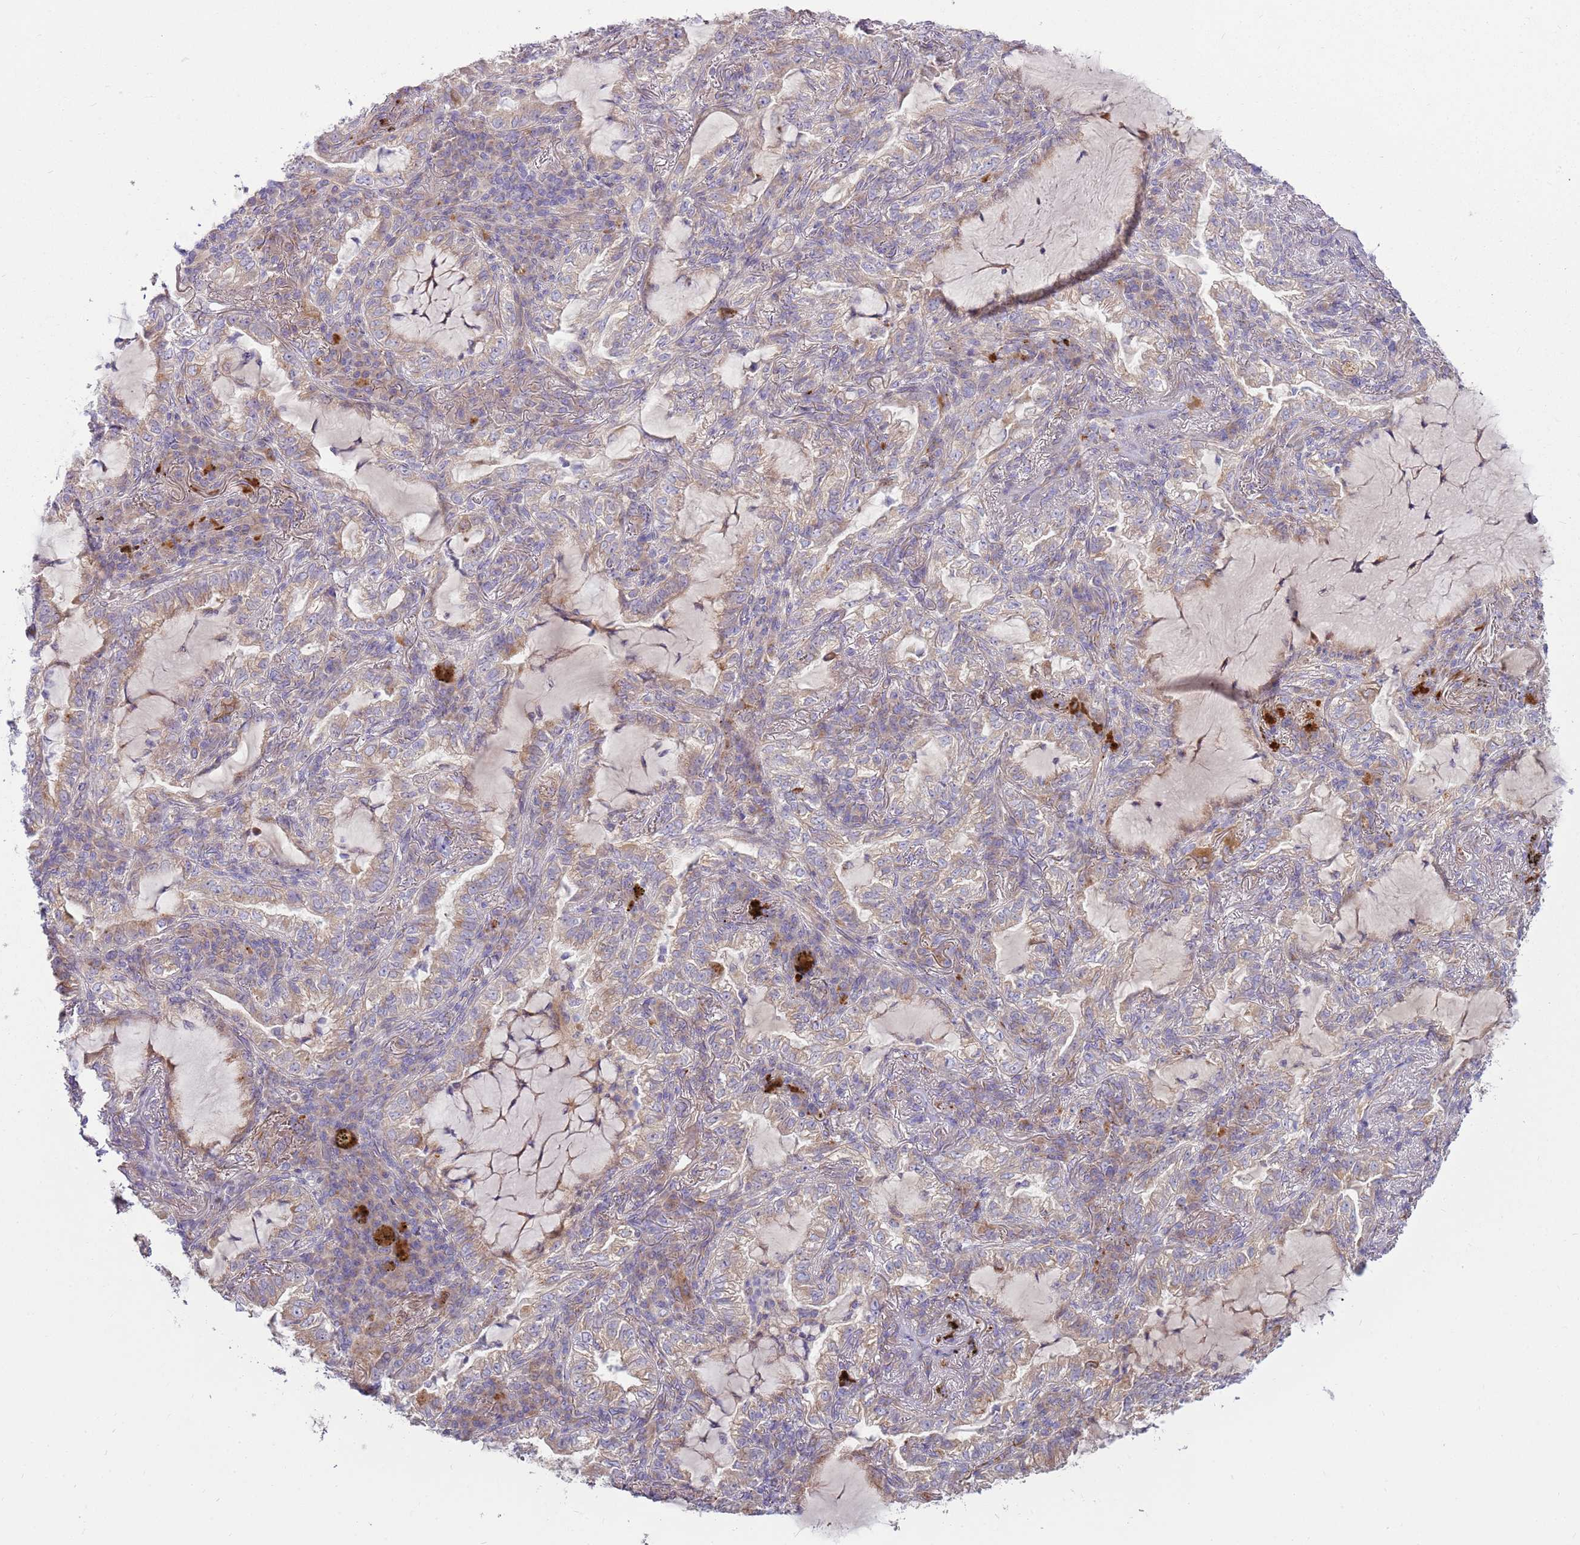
{"staining": {"intensity": "weak", "quantity": "<25%", "location": "cytoplasmic/membranous"}, "tissue": "lung cancer", "cell_type": "Tumor cells", "image_type": "cancer", "snomed": [{"axis": "morphology", "description": "Adenocarcinoma, NOS"}, {"axis": "topography", "description": "Lung"}], "caption": "DAB (3,3'-diaminobenzidine) immunohistochemical staining of lung adenocarcinoma demonstrates no significant staining in tumor cells.", "gene": "EMC1", "patient": {"sex": "female", "age": 73}}